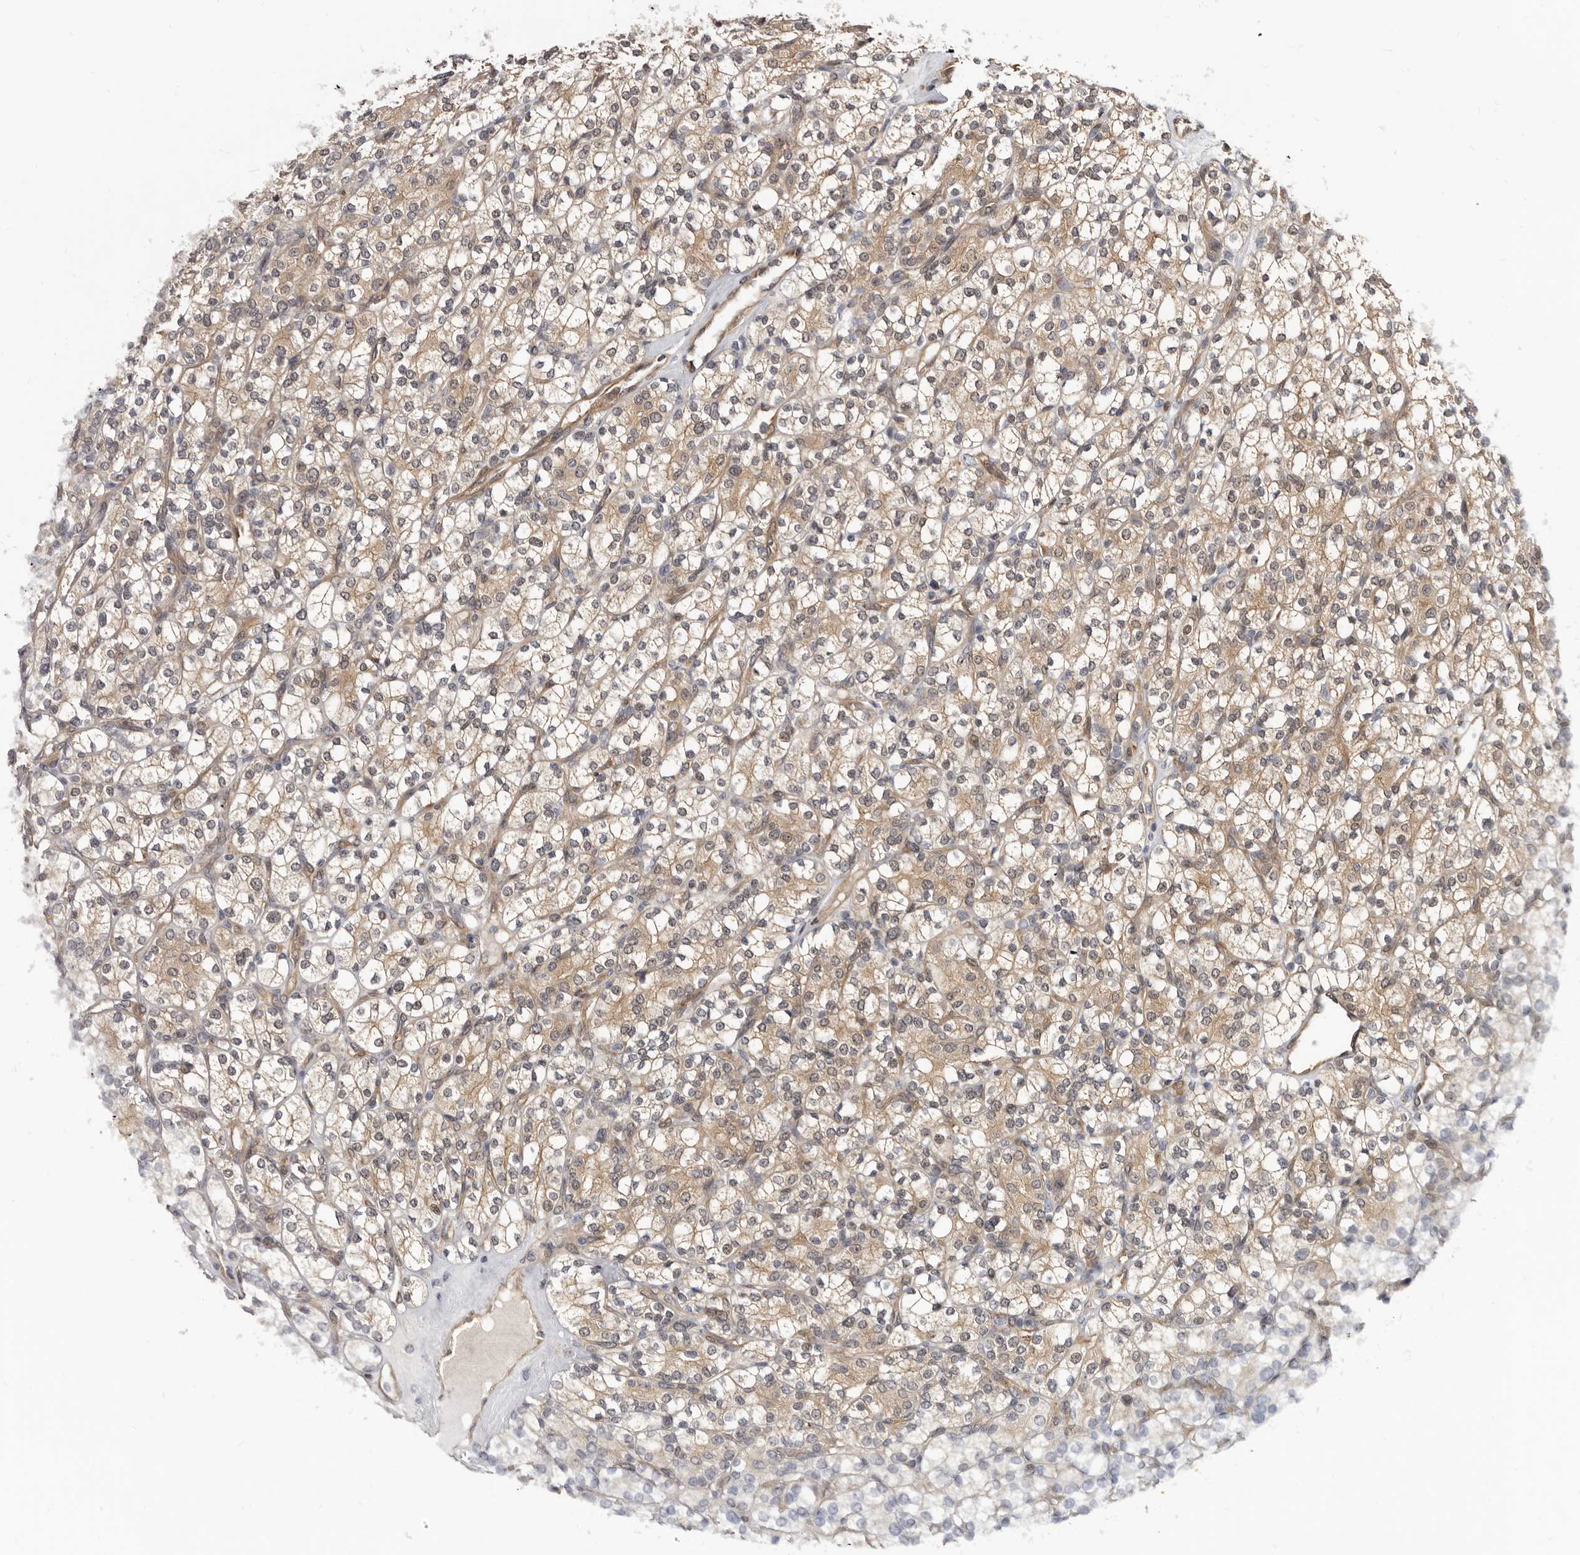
{"staining": {"intensity": "weak", "quantity": ">75%", "location": "cytoplasmic/membranous"}, "tissue": "renal cancer", "cell_type": "Tumor cells", "image_type": "cancer", "snomed": [{"axis": "morphology", "description": "Adenocarcinoma, NOS"}, {"axis": "topography", "description": "Kidney"}], "caption": "Protein analysis of renal cancer (adenocarcinoma) tissue demonstrates weak cytoplasmic/membranous positivity in approximately >75% of tumor cells. (DAB (3,3'-diaminobenzidine) IHC with brightfield microscopy, high magnification).", "gene": "SBDS", "patient": {"sex": "male", "age": 77}}